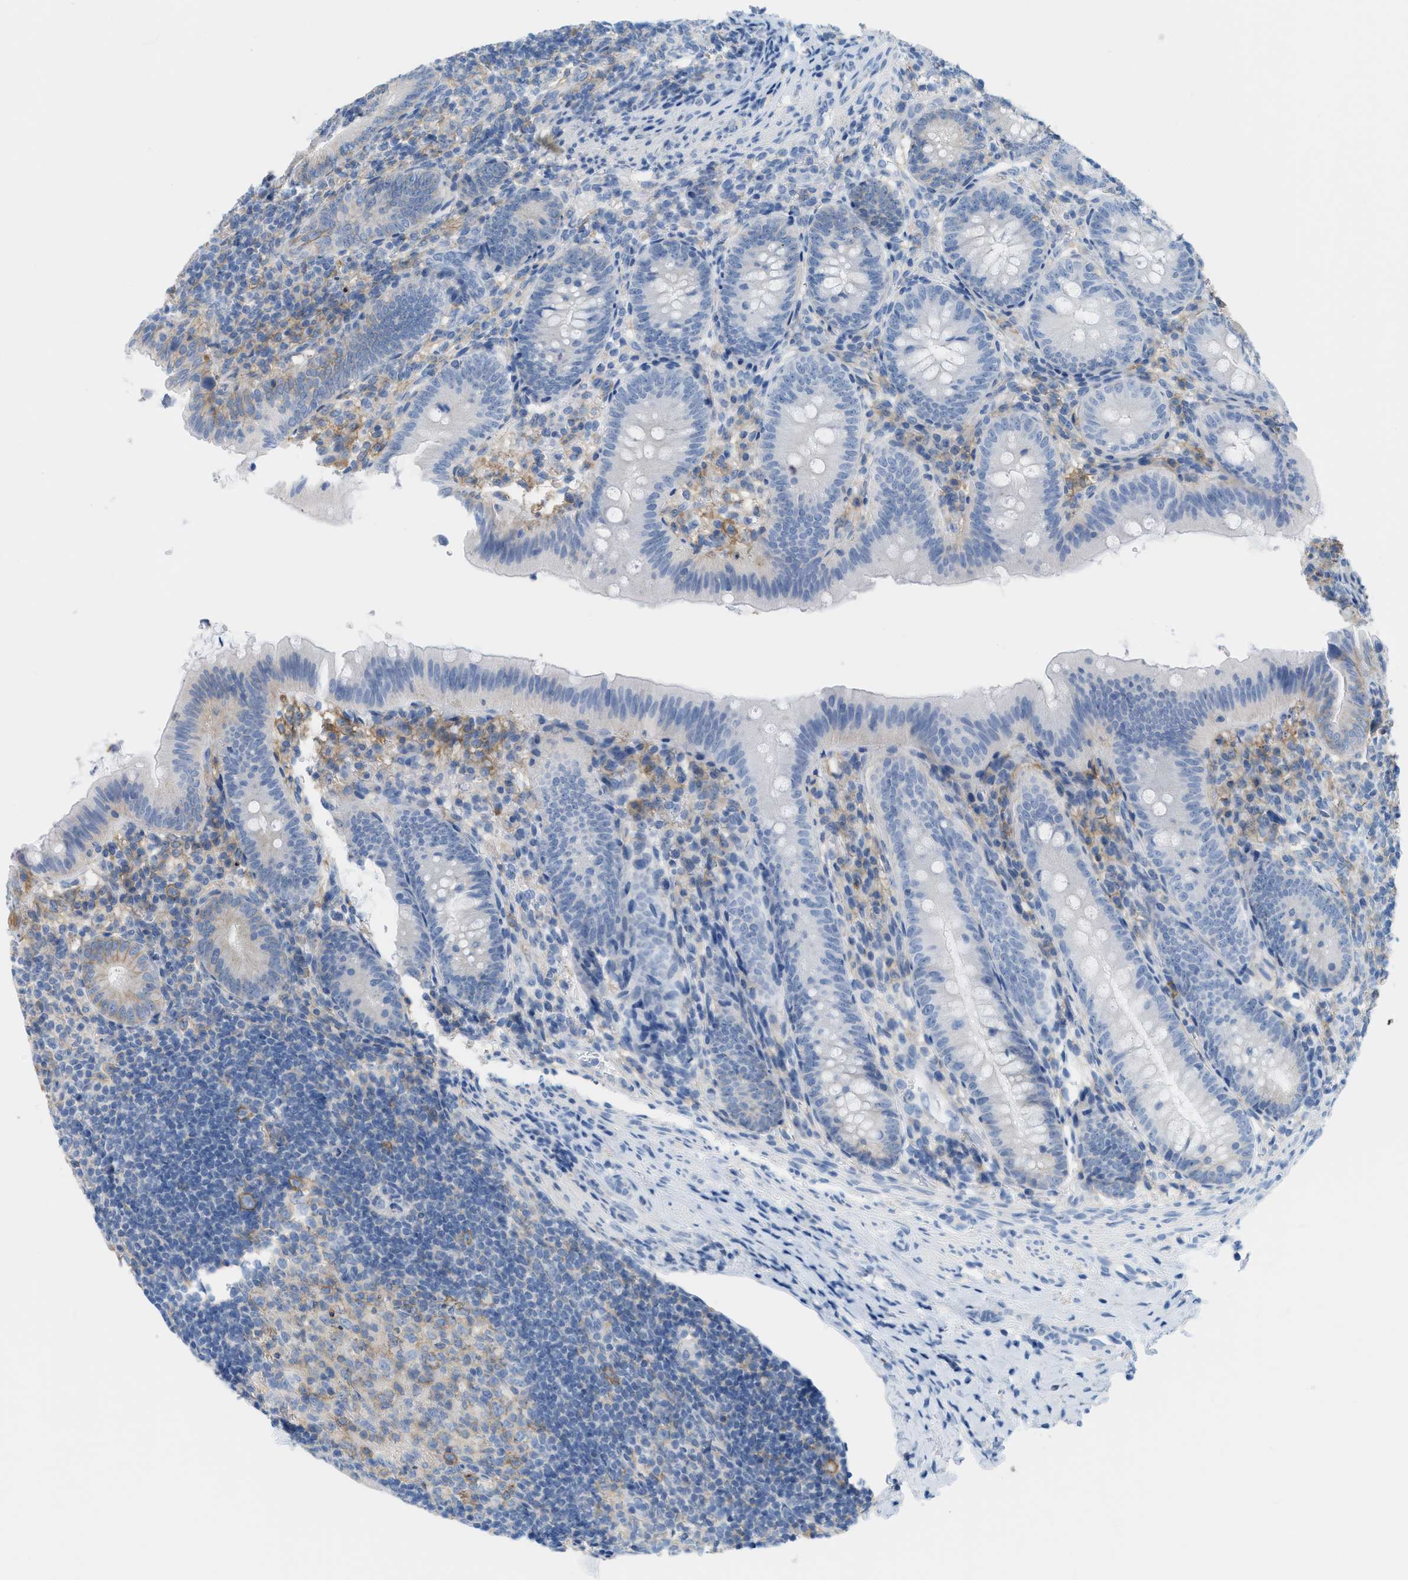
{"staining": {"intensity": "negative", "quantity": "none", "location": "none"}, "tissue": "appendix", "cell_type": "Glandular cells", "image_type": "normal", "snomed": [{"axis": "morphology", "description": "Normal tissue, NOS"}, {"axis": "topography", "description": "Appendix"}], "caption": "The IHC micrograph has no significant staining in glandular cells of appendix.", "gene": "SLC3A2", "patient": {"sex": "male", "age": 1}}